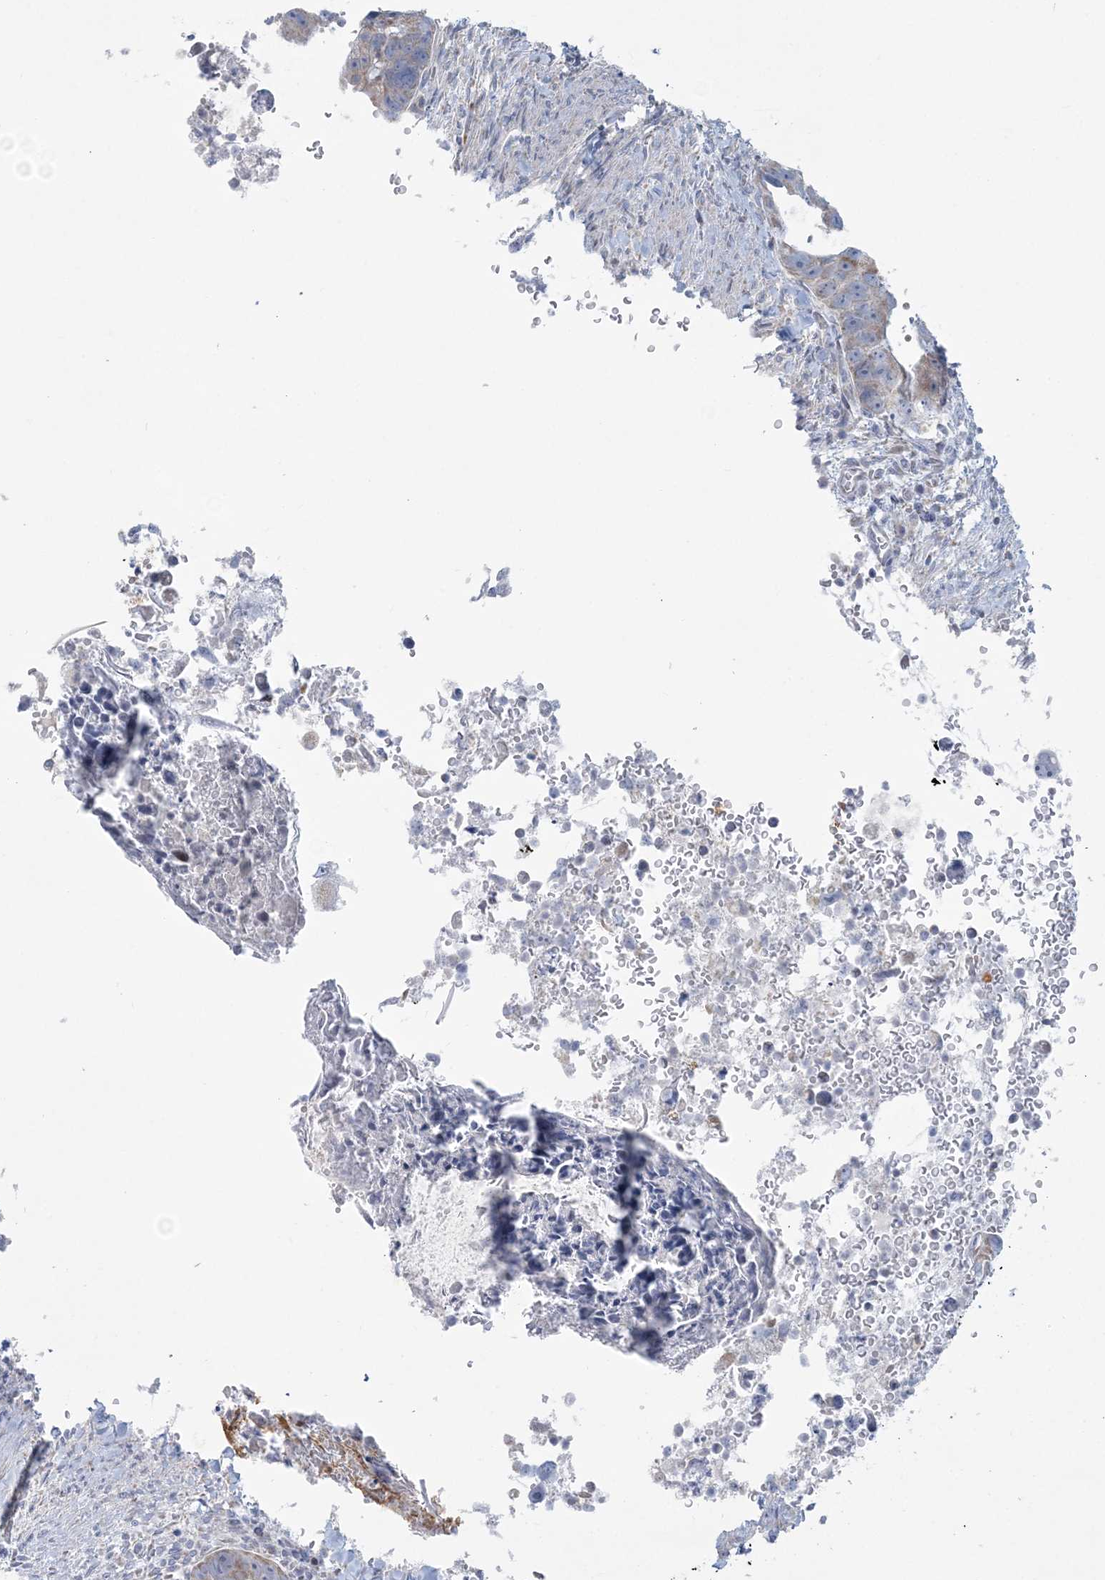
{"staining": {"intensity": "weak", "quantity": "<25%", "location": "cytoplasmic/membranous"}, "tissue": "colorectal cancer", "cell_type": "Tumor cells", "image_type": "cancer", "snomed": [{"axis": "morphology", "description": "Adenocarcinoma, NOS"}, {"axis": "topography", "description": "Rectum"}], "caption": "Immunohistochemistry (IHC) histopathology image of neoplastic tissue: human colorectal cancer (adenocarcinoma) stained with DAB (3,3'-diaminobenzidine) displays no significant protein staining in tumor cells.", "gene": "TBC1D7", "patient": {"sex": "male", "age": 59}}